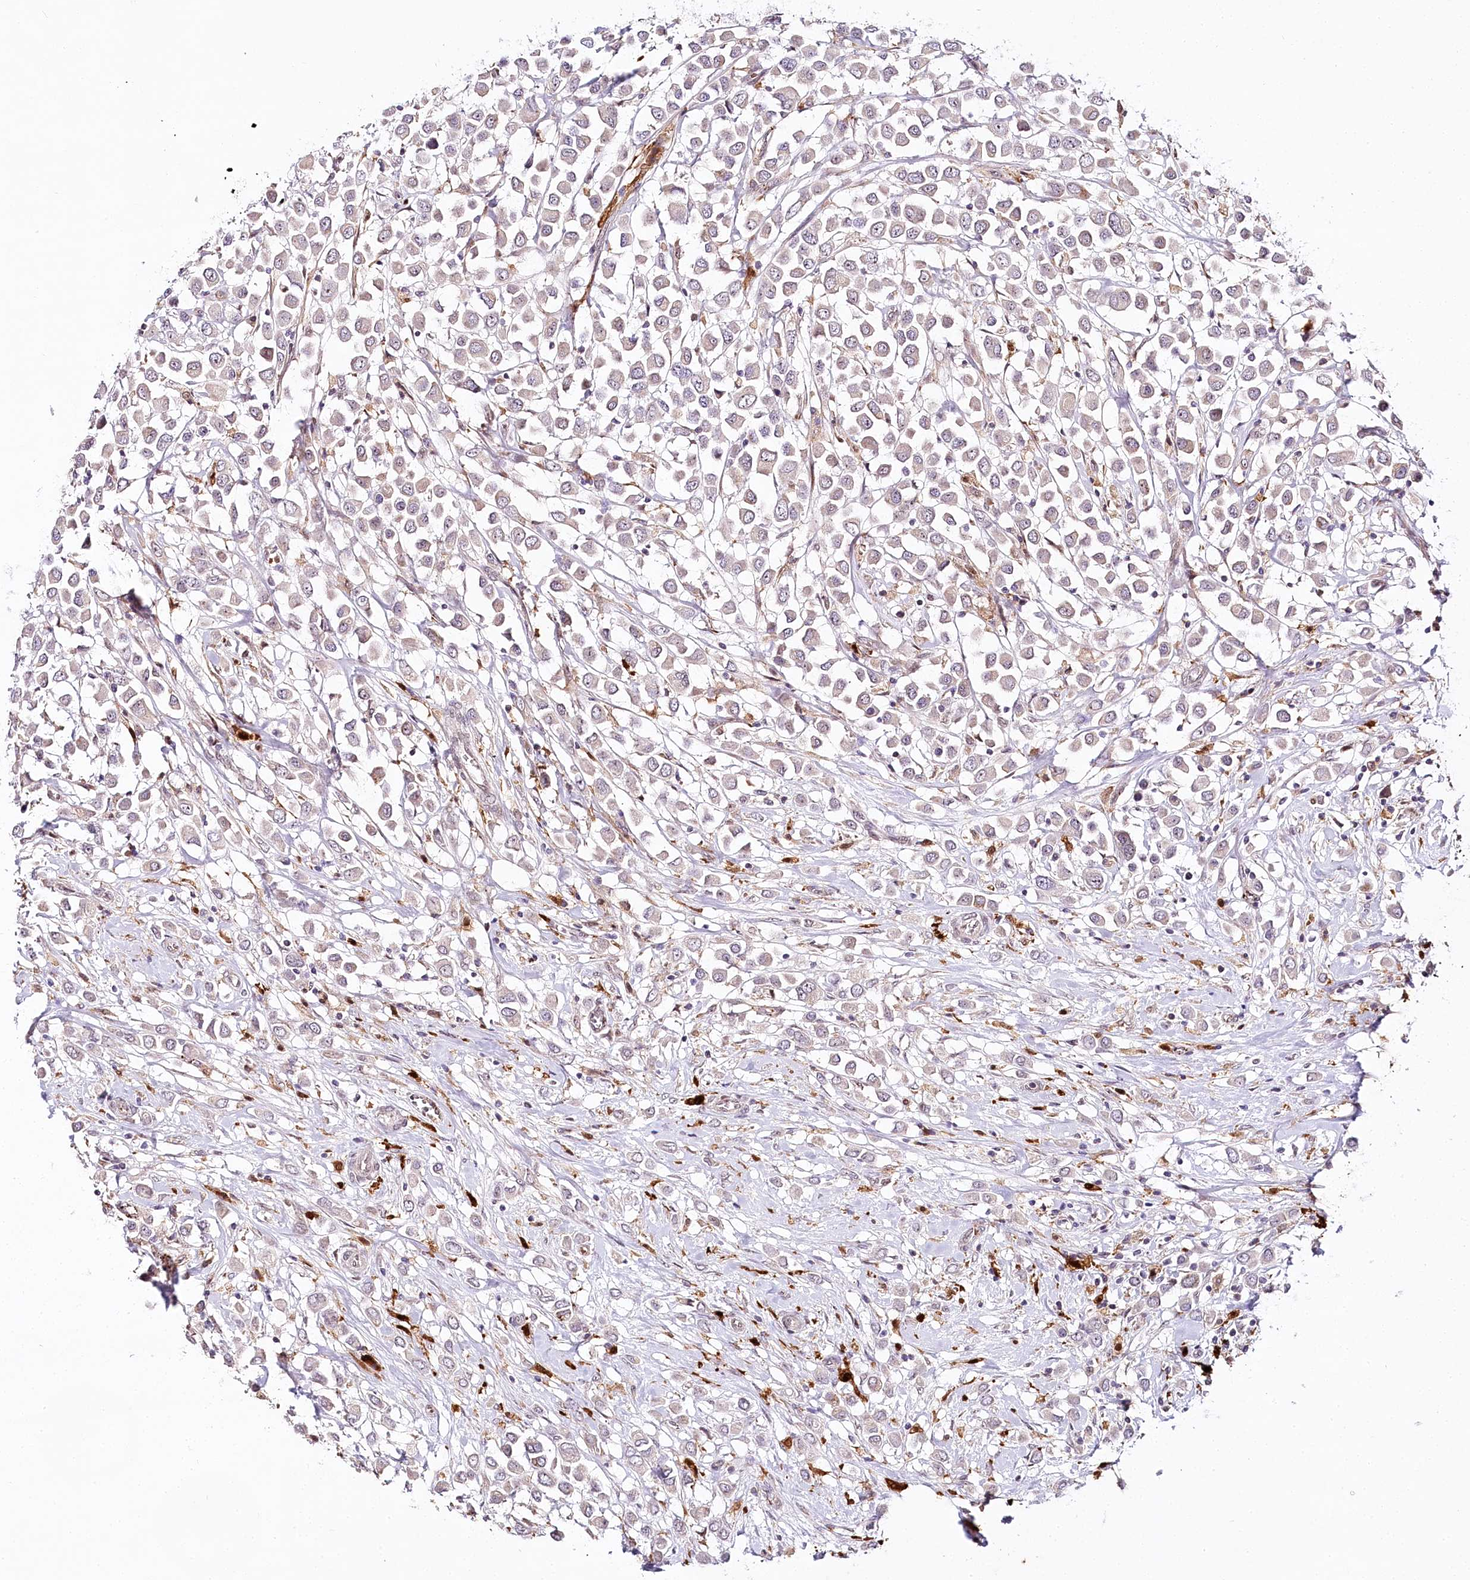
{"staining": {"intensity": "weak", "quantity": "<25%", "location": "cytoplasmic/membranous"}, "tissue": "breast cancer", "cell_type": "Tumor cells", "image_type": "cancer", "snomed": [{"axis": "morphology", "description": "Duct carcinoma"}, {"axis": "topography", "description": "Breast"}], "caption": "DAB immunohistochemical staining of breast cancer (infiltrating ductal carcinoma) exhibits no significant expression in tumor cells.", "gene": "WDR36", "patient": {"sex": "female", "age": 61}}